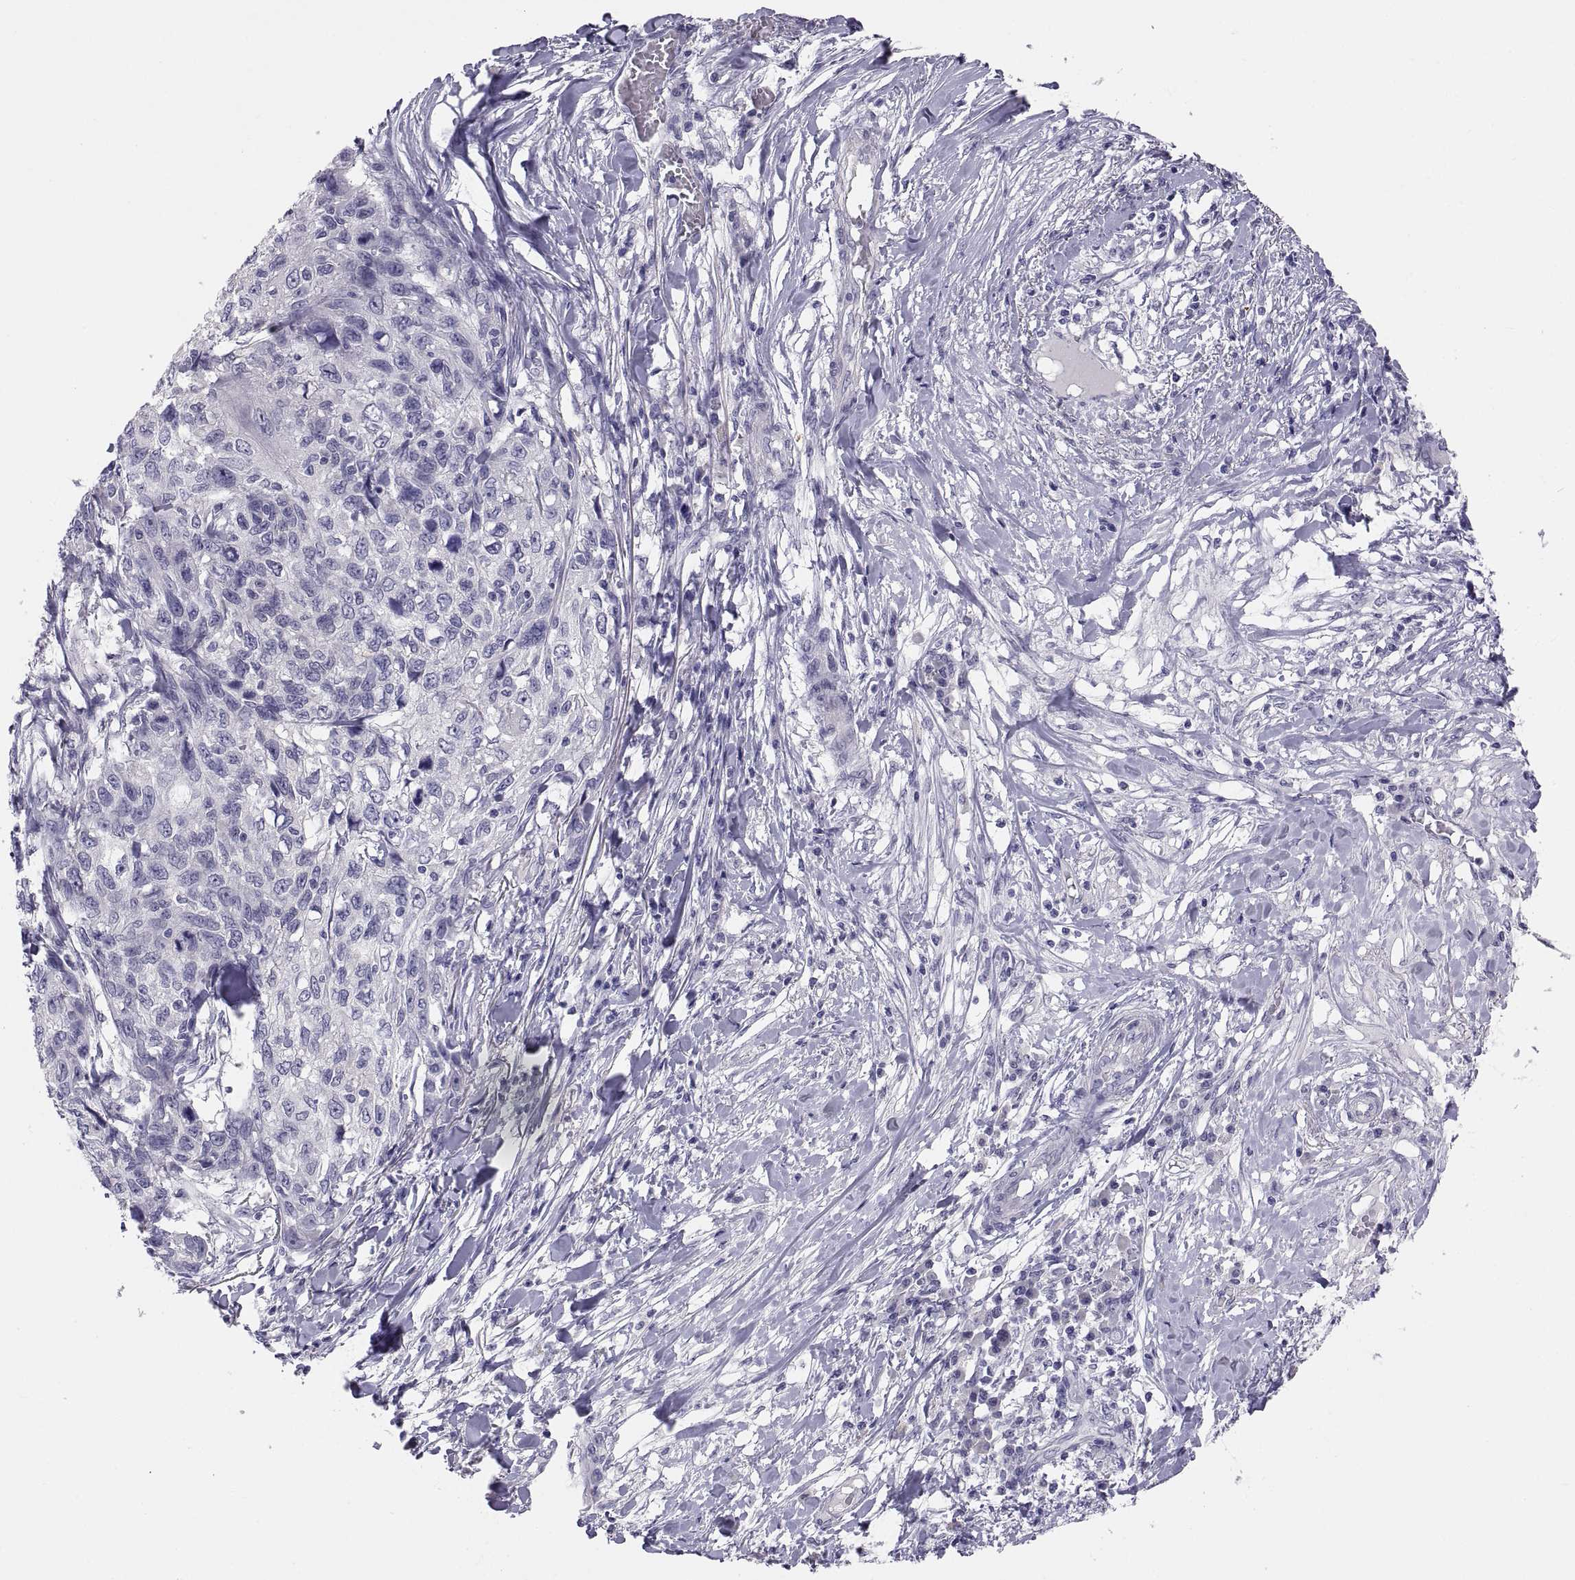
{"staining": {"intensity": "negative", "quantity": "none", "location": "none"}, "tissue": "skin cancer", "cell_type": "Tumor cells", "image_type": "cancer", "snomed": [{"axis": "morphology", "description": "Squamous cell carcinoma, NOS"}, {"axis": "topography", "description": "Skin"}], "caption": "High power microscopy micrograph of an IHC micrograph of skin cancer (squamous cell carcinoma), revealing no significant staining in tumor cells. (Brightfield microscopy of DAB (3,3'-diaminobenzidine) immunohistochemistry (IHC) at high magnification).", "gene": "STRC", "patient": {"sex": "male", "age": 92}}